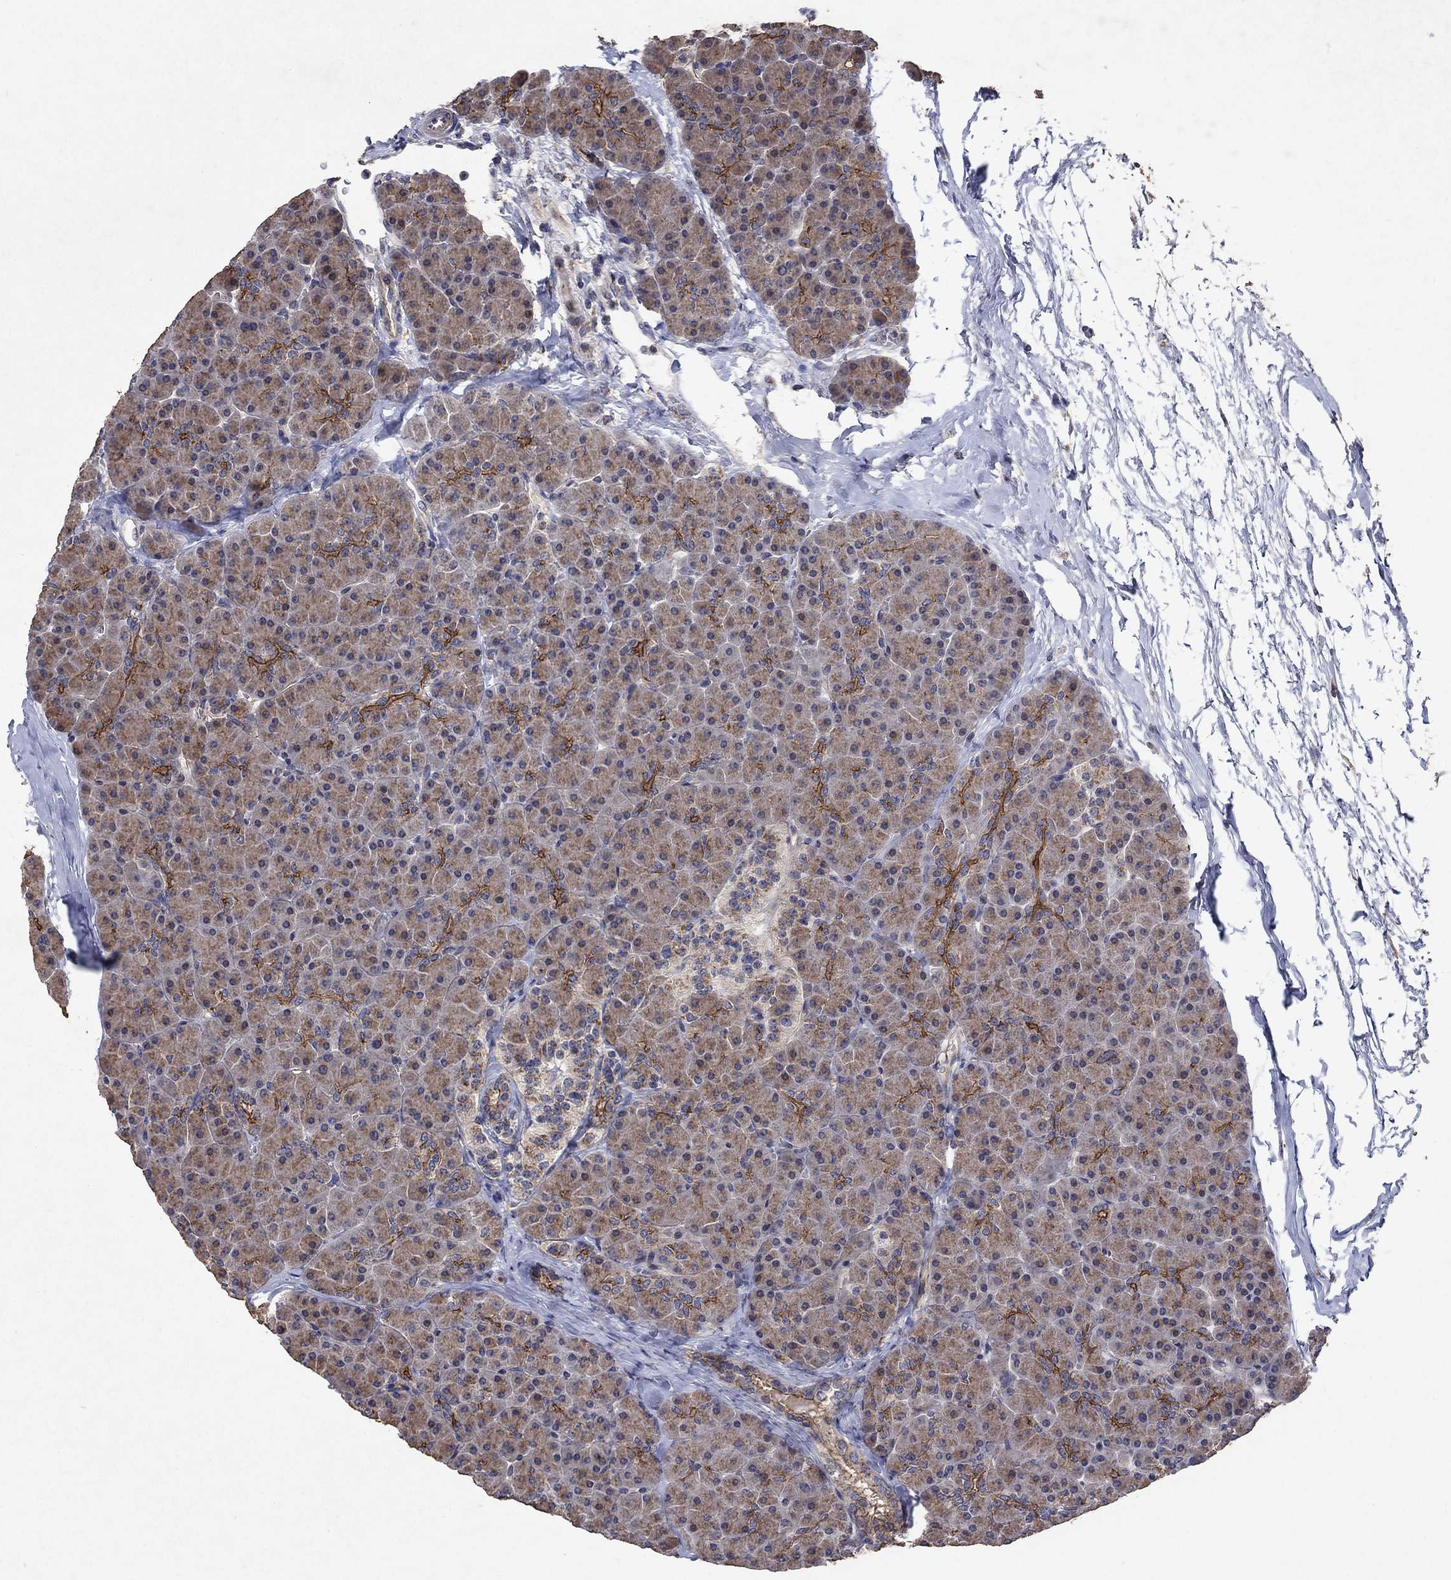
{"staining": {"intensity": "strong", "quantity": "<25%", "location": "cytoplasmic/membranous"}, "tissue": "pancreas", "cell_type": "Exocrine glandular cells", "image_type": "normal", "snomed": [{"axis": "morphology", "description": "Normal tissue, NOS"}, {"axis": "topography", "description": "Pancreas"}], "caption": "Immunohistochemistry staining of benign pancreas, which shows medium levels of strong cytoplasmic/membranous expression in approximately <25% of exocrine glandular cells indicating strong cytoplasmic/membranous protein expression. The staining was performed using DAB (3,3'-diaminobenzidine) (brown) for protein detection and nuclei were counterstained in hematoxylin (blue).", "gene": "FRG1", "patient": {"sex": "female", "age": 44}}